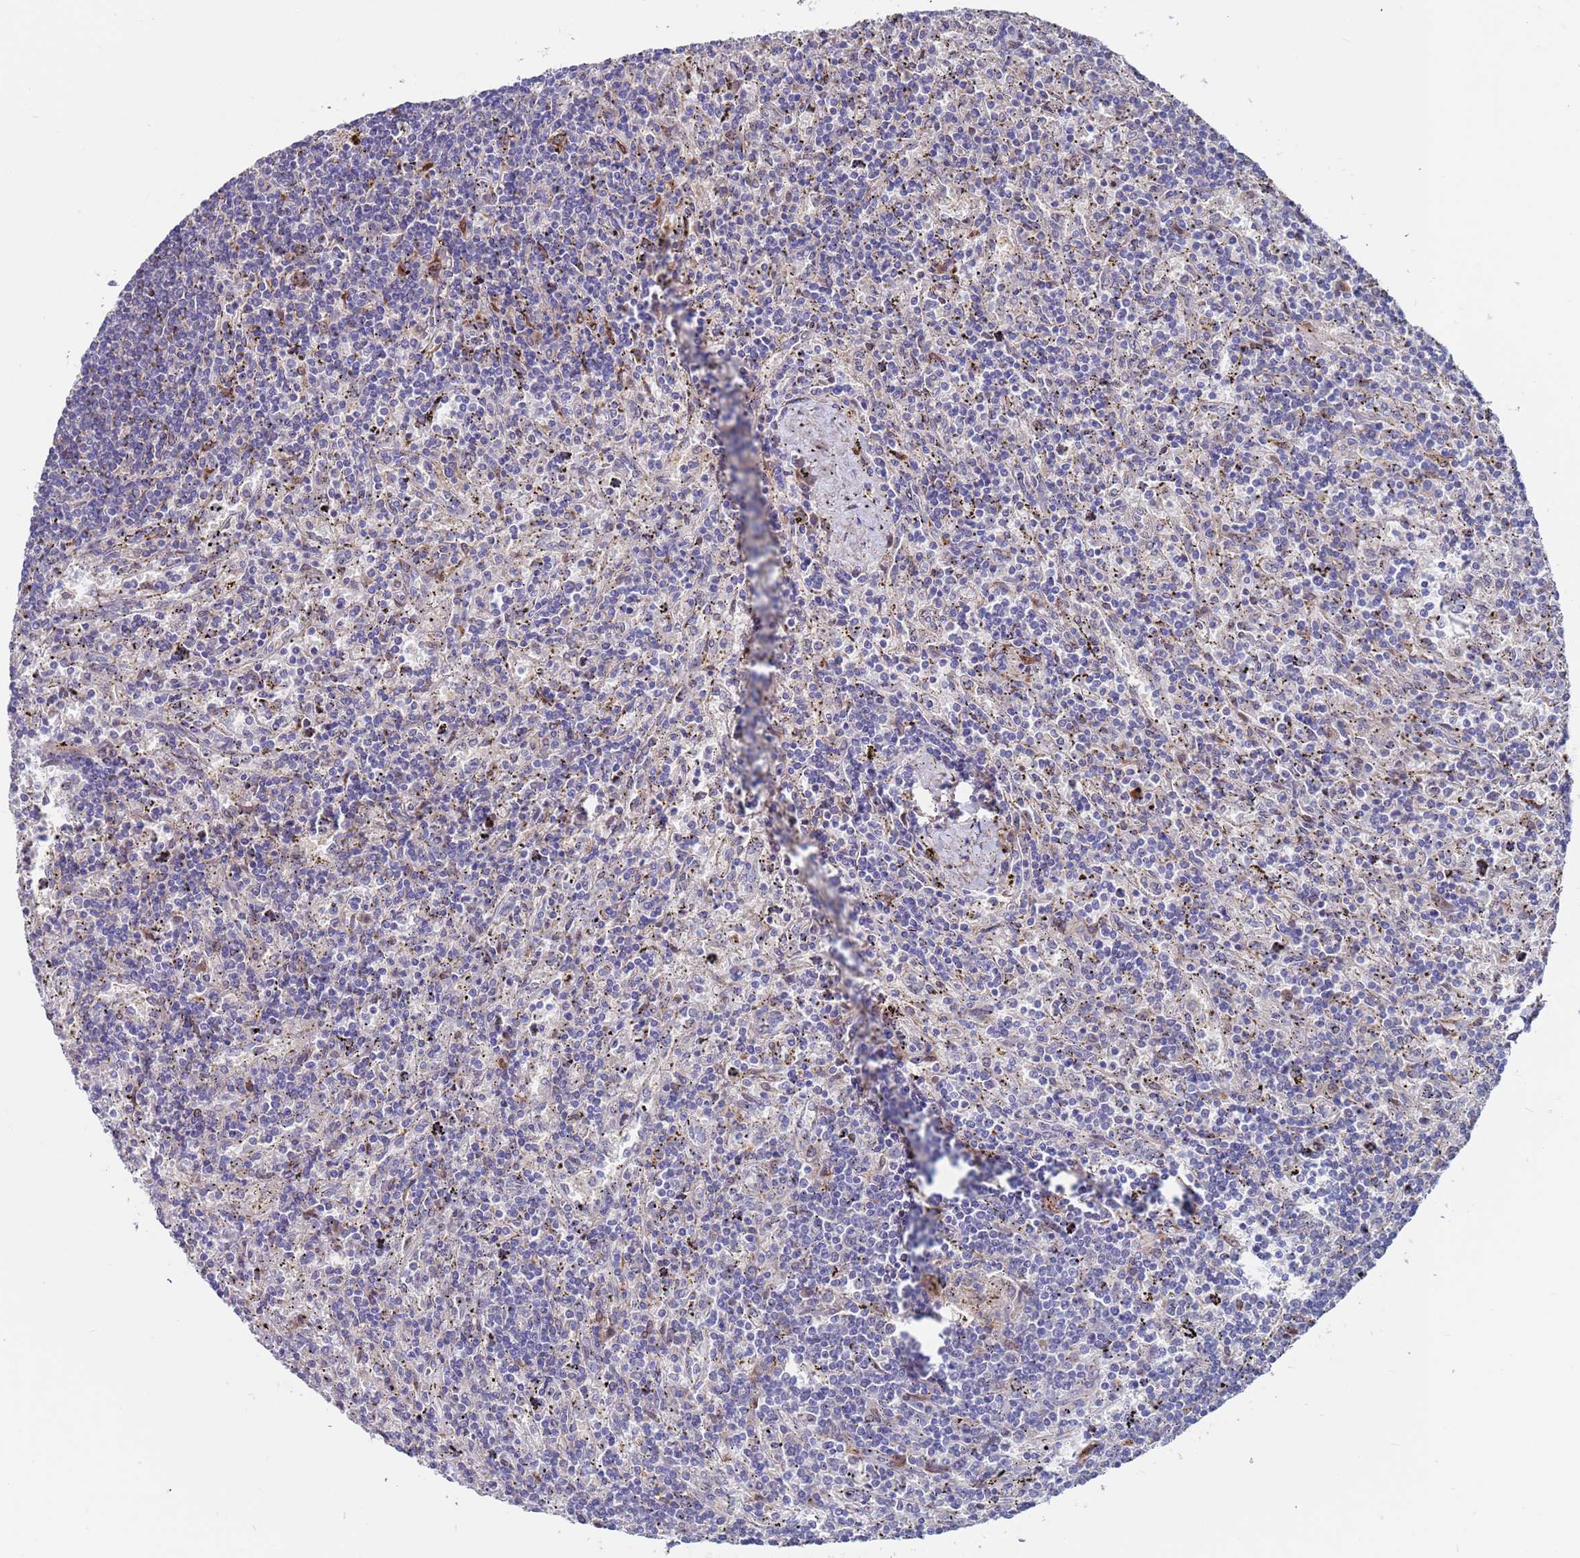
{"staining": {"intensity": "negative", "quantity": "none", "location": "none"}, "tissue": "lymphoma", "cell_type": "Tumor cells", "image_type": "cancer", "snomed": [{"axis": "morphology", "description": "Malignant lymphoma, non-Hodgkin's type, Low grade"}, {"axis": "topography", "description": "Spleen"}], "caption": "Lymphoma stained for a protein using immunohistochemistry (IHC) displays no expression tumor cells.", "gene": "FBXO27", "patient": {"sex": "male", "age": 76}}